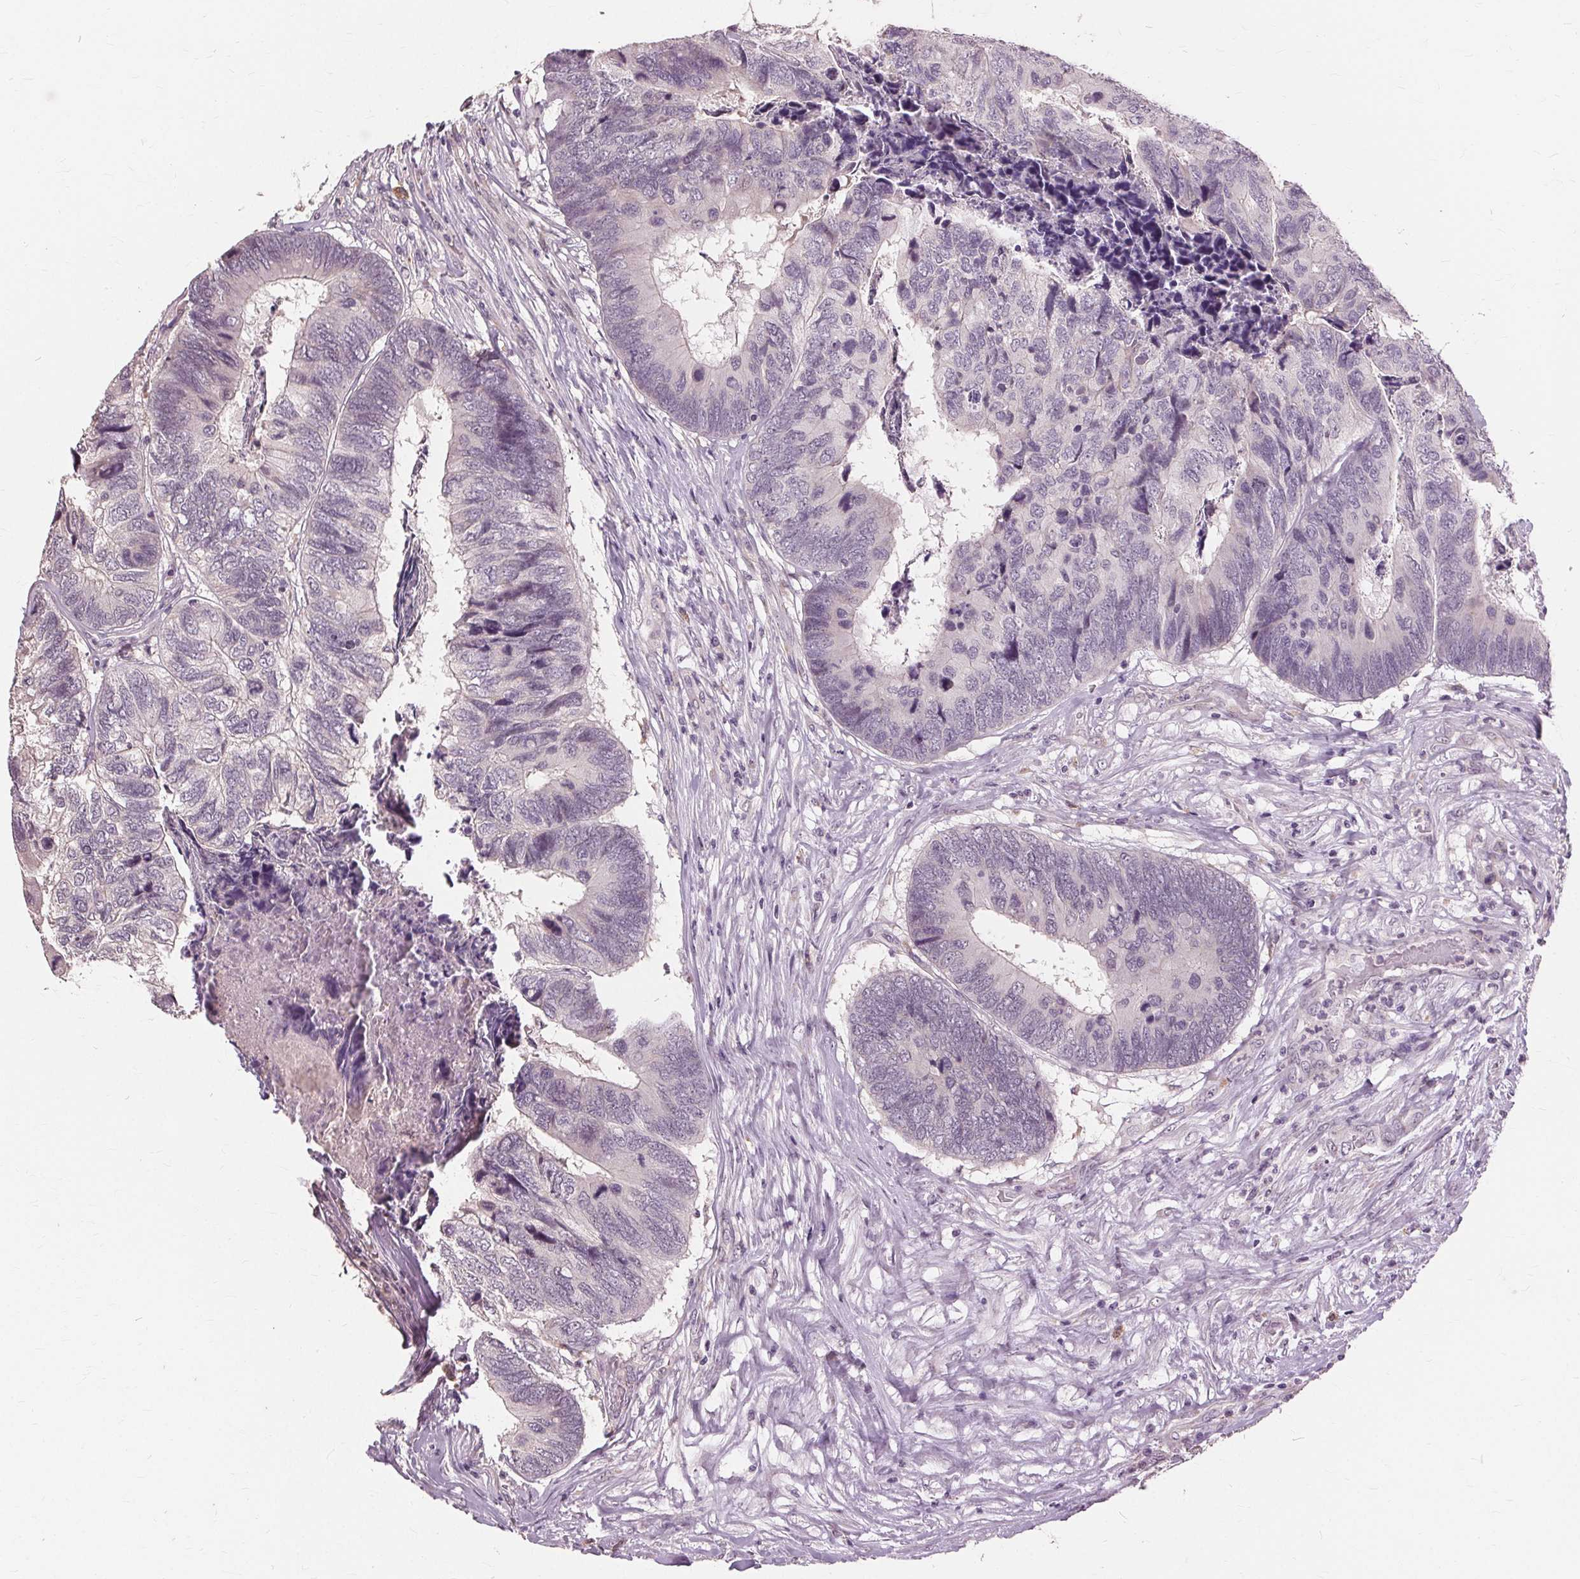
{"staining": {"intensity": "negative", "quantity": "none", "location": "none"}, "tissue": "colorectal cancer", "cell_type": "Tumor cells", "image_type": "cancer", "snomed": [{"axis": "morphology", "description": "Adenocarcinoma, NOS"}, {"axis": "topography", "description": "Colon"}], "caption": "Photomicrograph shows no protein staining in tumor cells of colorectal cancer tissue.", "gene": "SIGLEC6", "patient": {"sex": "female", "age": 67}}